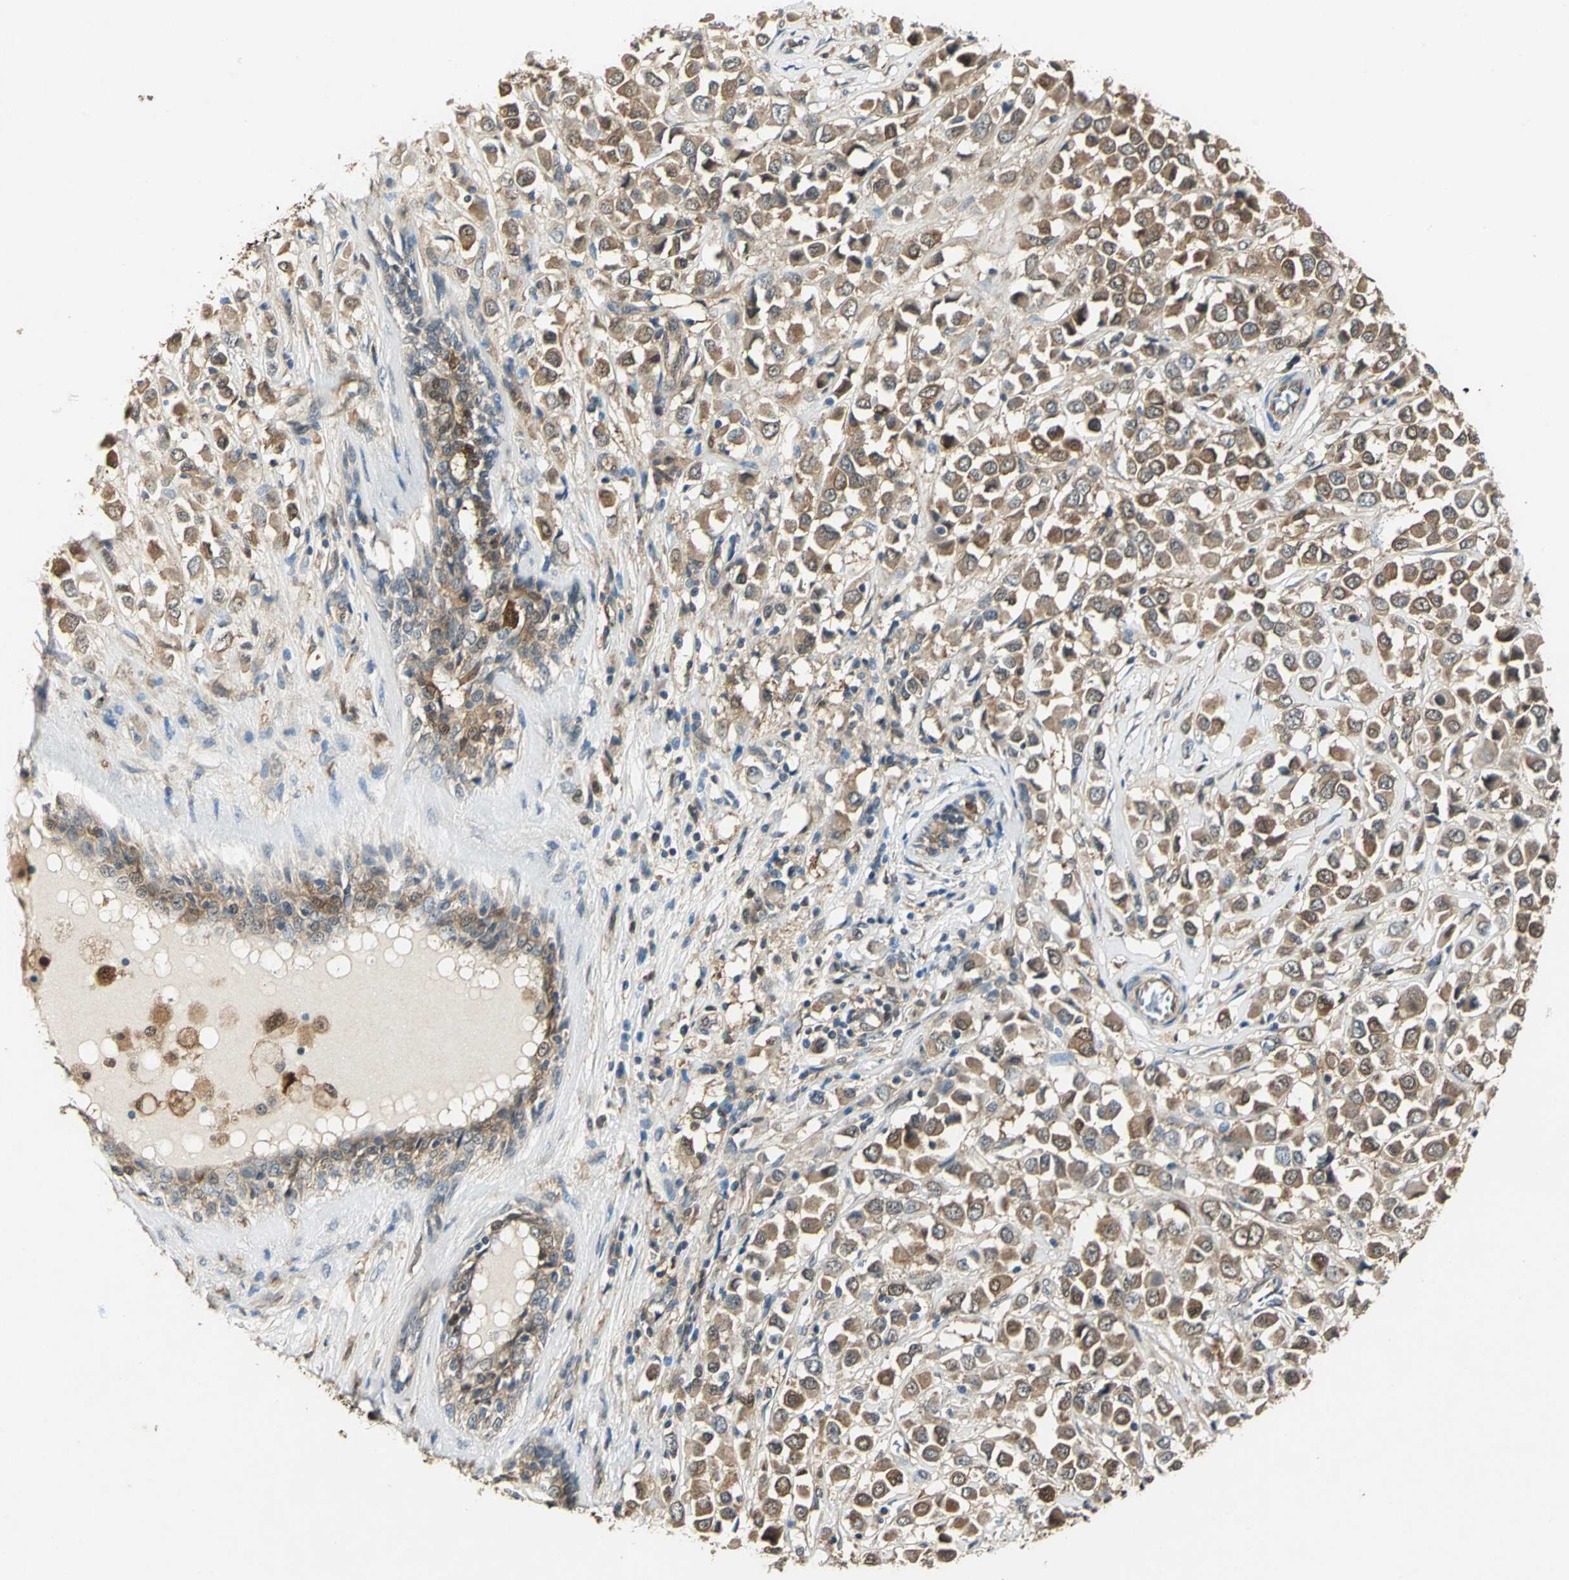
{"staining": {"intensity": "moderate", "quantity": ">75%", "location": "cytoplasmic/membranous"}, "tissue": "breast cancer", "cell_type": "Tumor cells", "image_type": "cancer", "snomed": [{"axis": "morphology", "description": "Duct carcinoma"}, {"axis": "topography", "description": "Breast"}], "caption": "Invasive ductal carcinoma (breast) stained for a protein (brown) reveals moderate cytoplasmic/membranous positive expression in about >75% of tumor cells.", "gene": "RRM2B", "patient": {"sex": "female", "age": 61}}